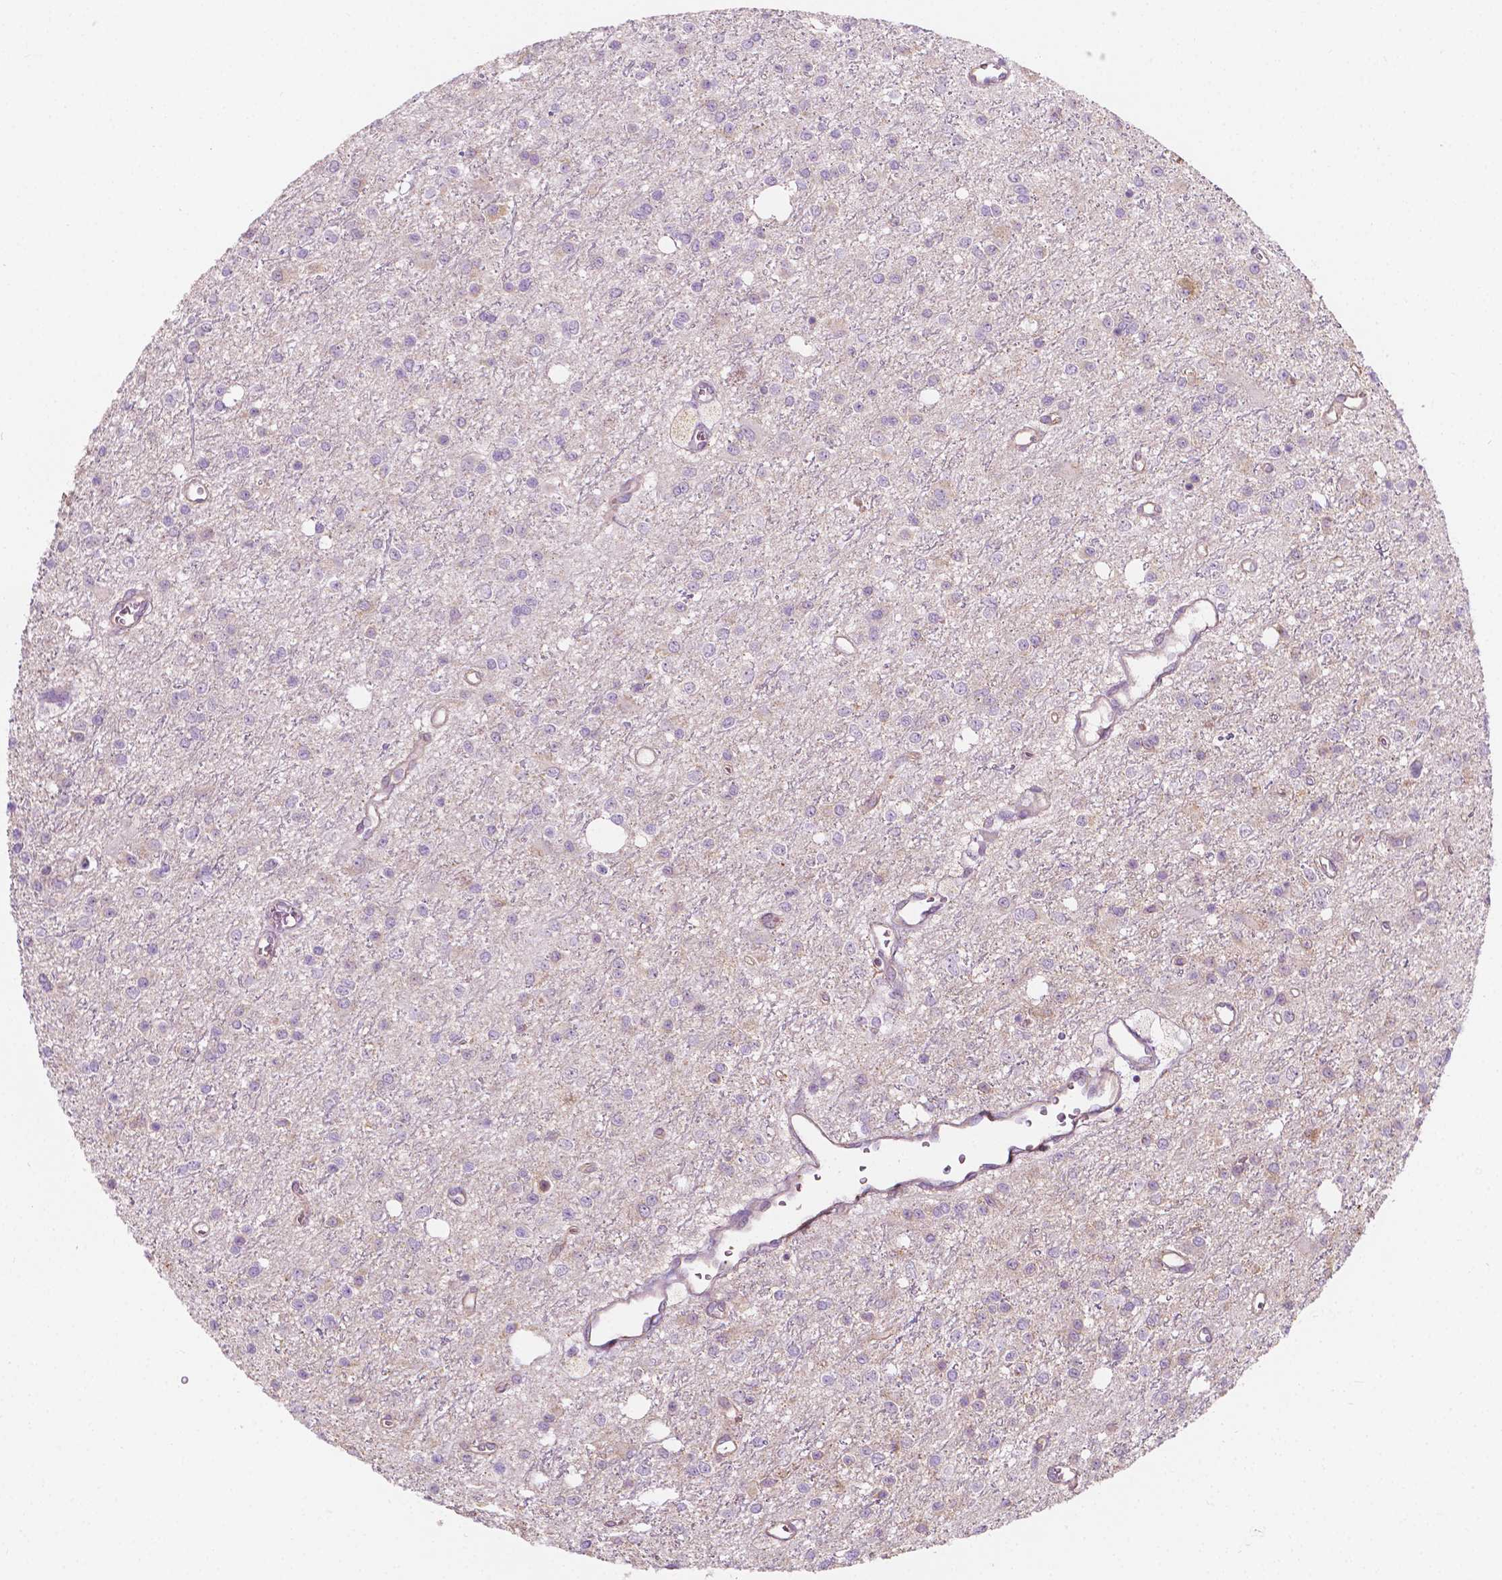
{"staining": {"intensity": "negative", "quantity": "none", "location": "none"}, "tissue": "glioma", "cell_type": "Tumor cells", "image_type": "cancer", "snomed": [{"axis": "morphology", "description": "Glioma, malignant, Low grade"}, {"axis": "topography", "description": "Brain"}], "caption": "Tumor cells are negative for brown protein staining in malignant glioma (low-grade).", "gene": "NOS1AP", "patient": {"sex": "female", "age": 45}}